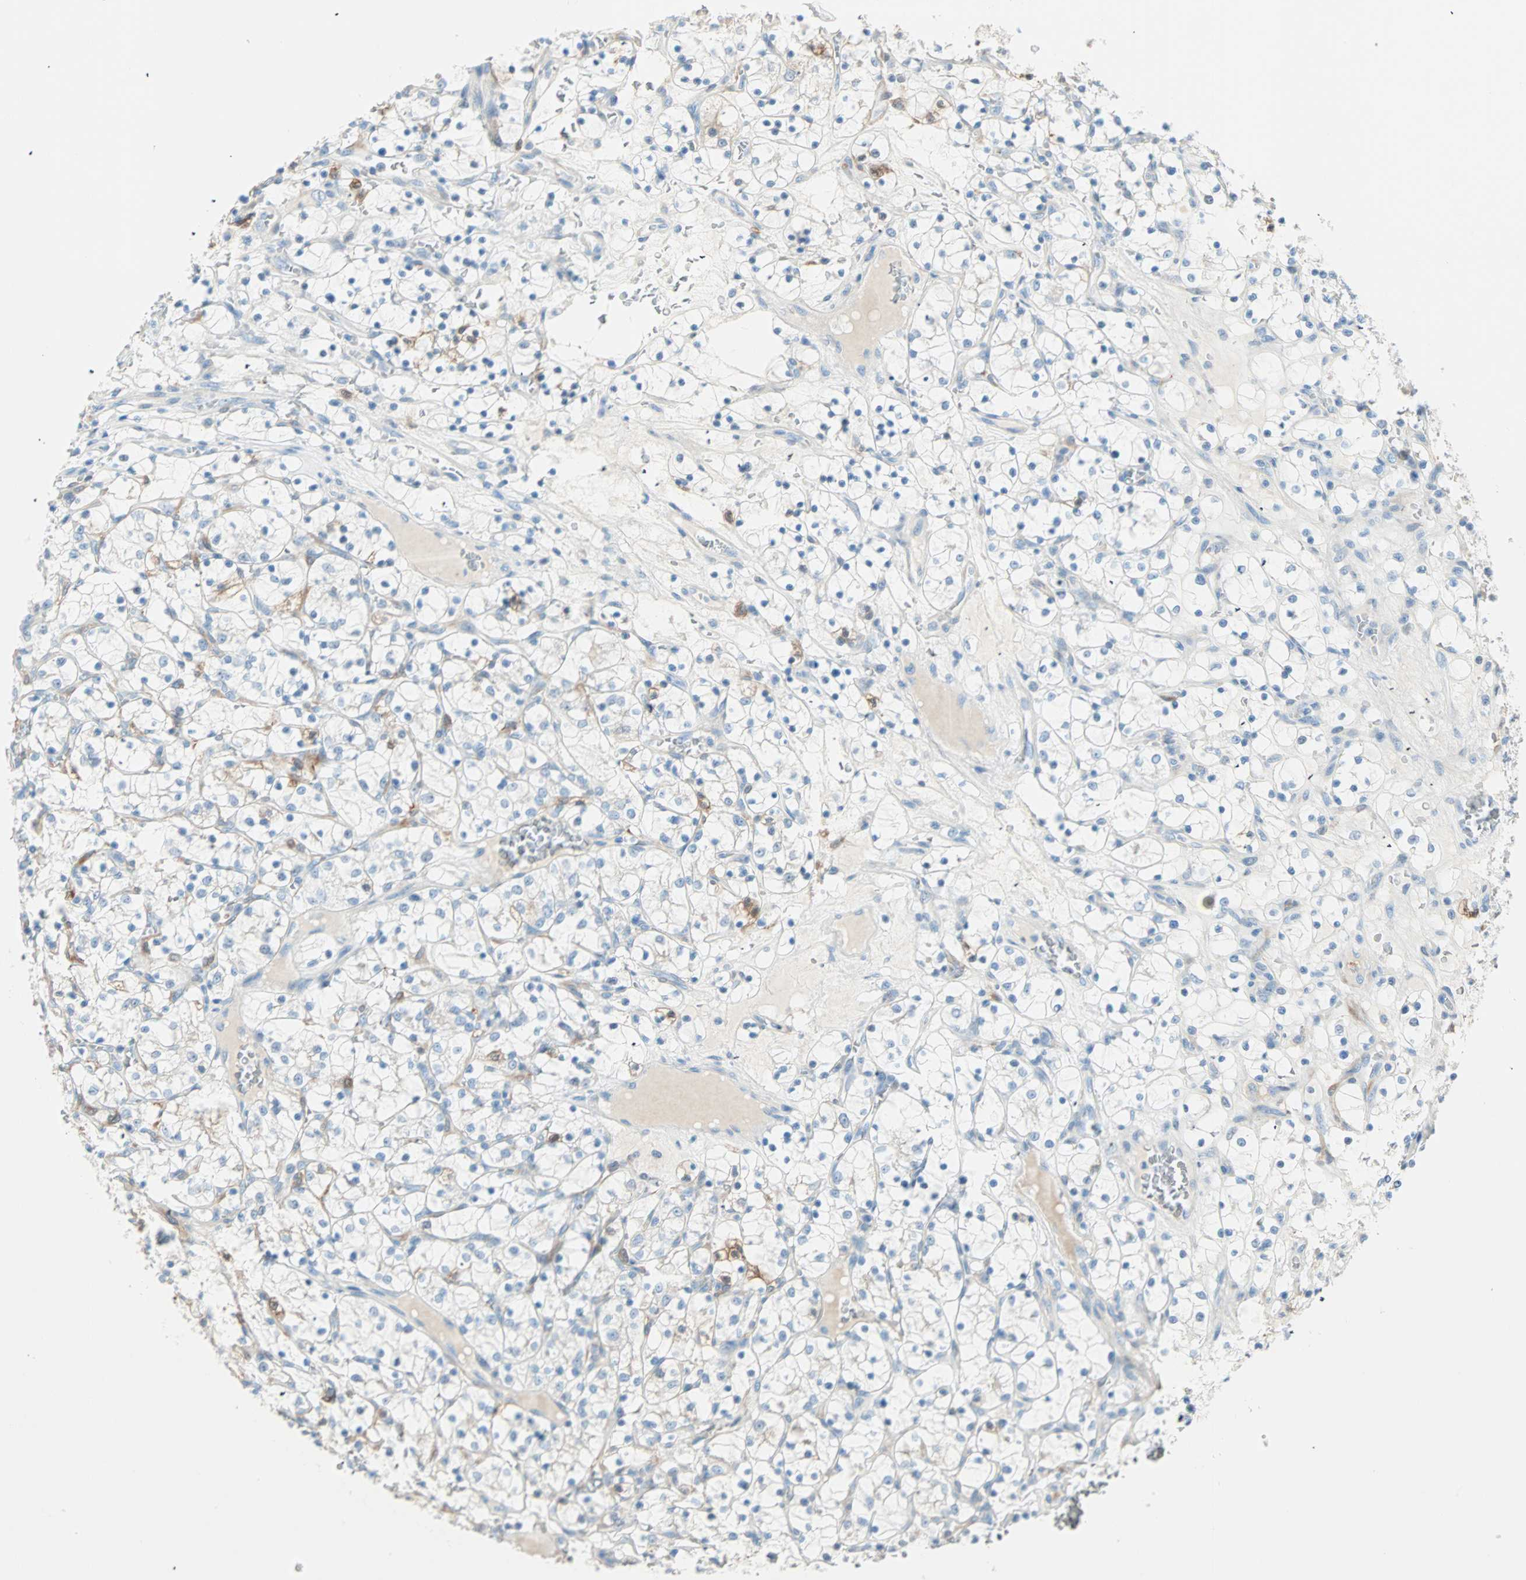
{"staining": {"intensity": "negative", "quantity": "none", "location": "none"}, "tissue": "renal cancer", "cell_type": "Tumor cells", "image_type": "cancer", "snomed": [{"axis": "morphology", "description": "Adenocarcinoma, NOS"}, {"axis": "topography", "description": "Kidney"}], "caption": "Adenocarcinoma (renal) was stained to show a protein in brown. There is no significant positivity in tumor cells.", "gene": "ATF6", "patient": {"sex": "female", "age": 69}}